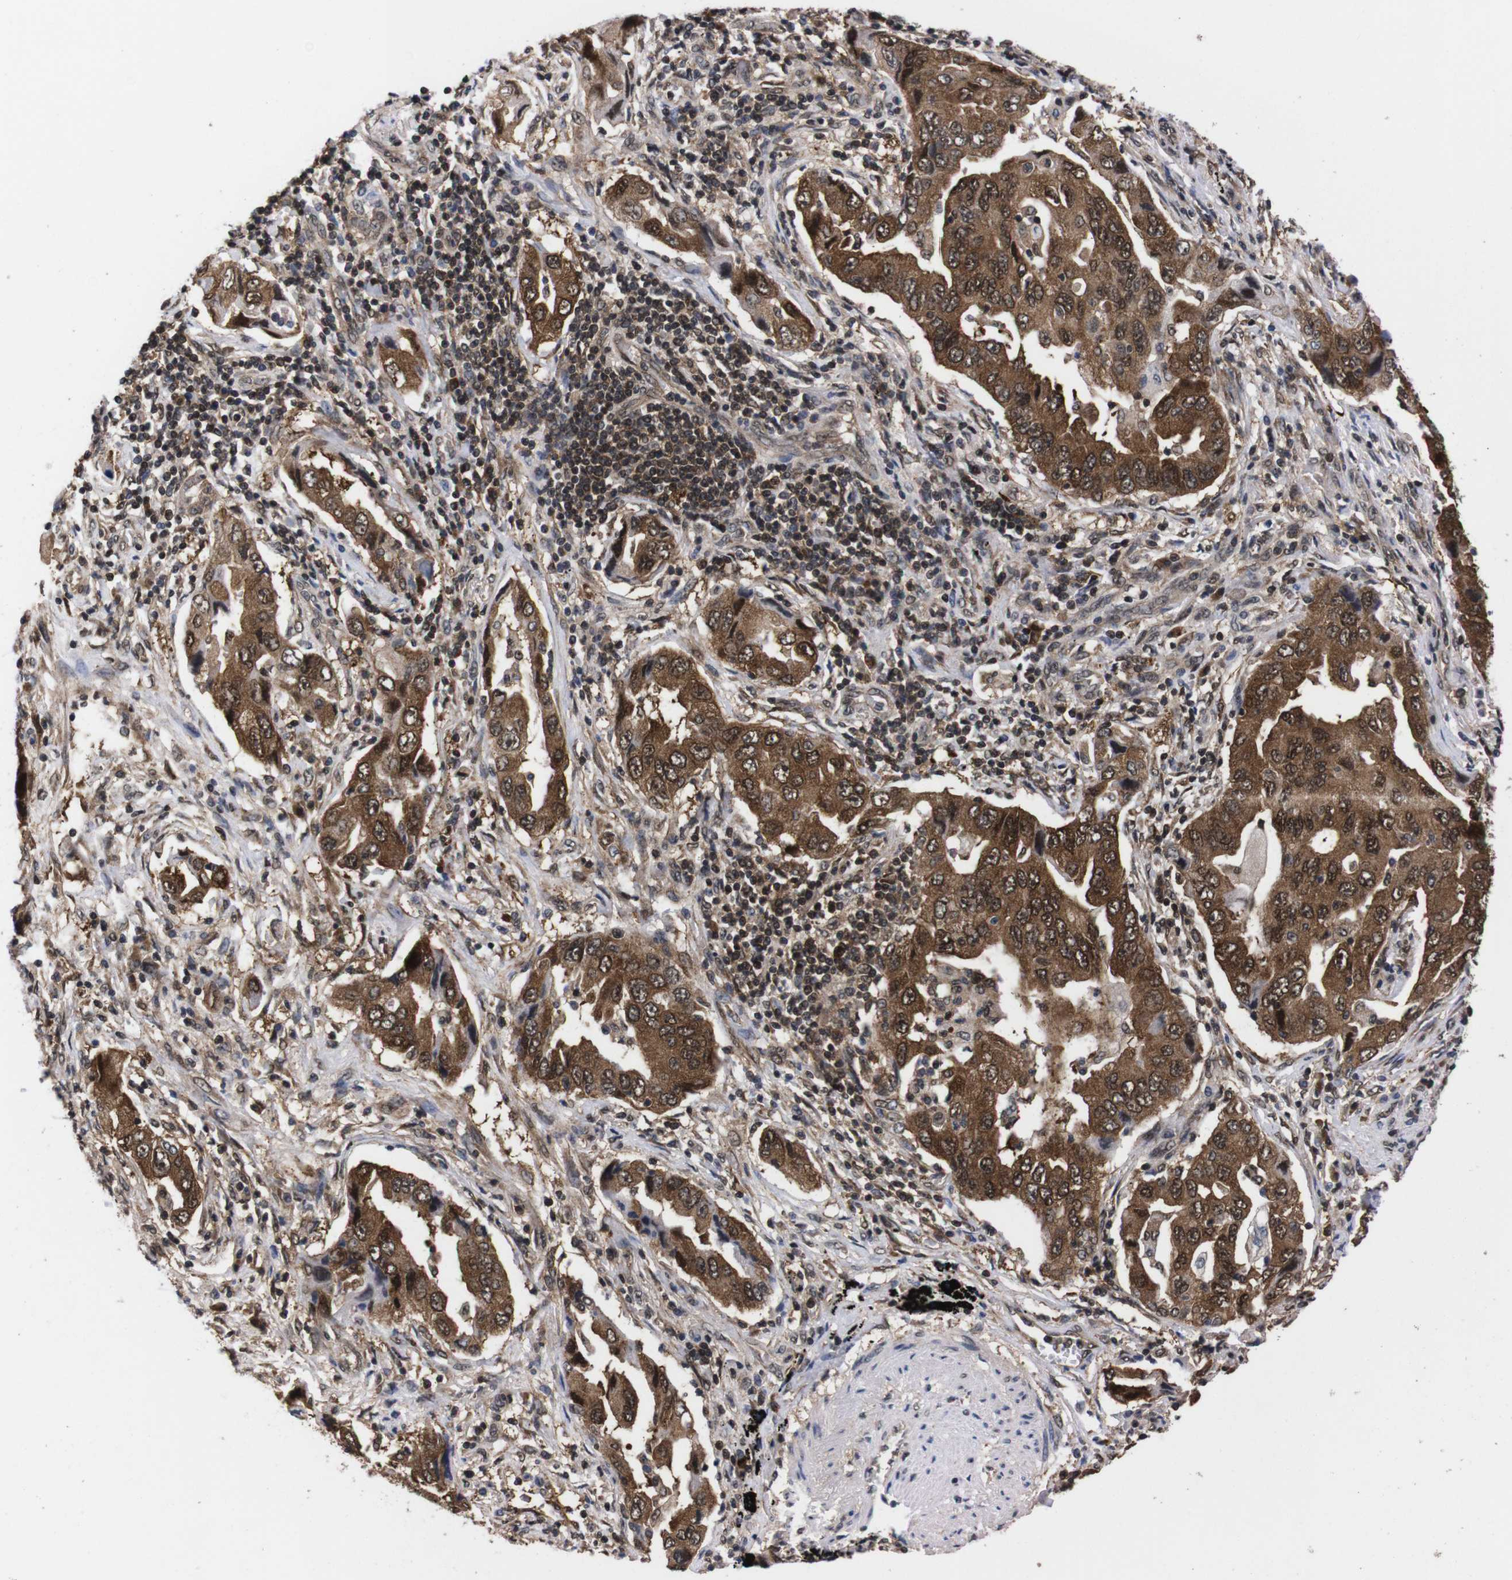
{"staining": {"intensity": "strong", "quantity": ">75%", "location": "cytoplasmic/membranous,nuclear"}, "tissue": "lung cancer", "cell_type": "Tumor cells", "image_type": "cancer", "snomed": [{"axis": "morphology", "description": "Adenocarcinoma, NOS"}, {"axis": "topography", "description": "Lung"}], "caption": "A histopathology image of human lung cancer stained for a protein shows strong cytoplasmic/membranous and nuclear brown staining in tumor cells.", "gene": "UBQLN2", "patient": {"sex": "female", "age": 65}}